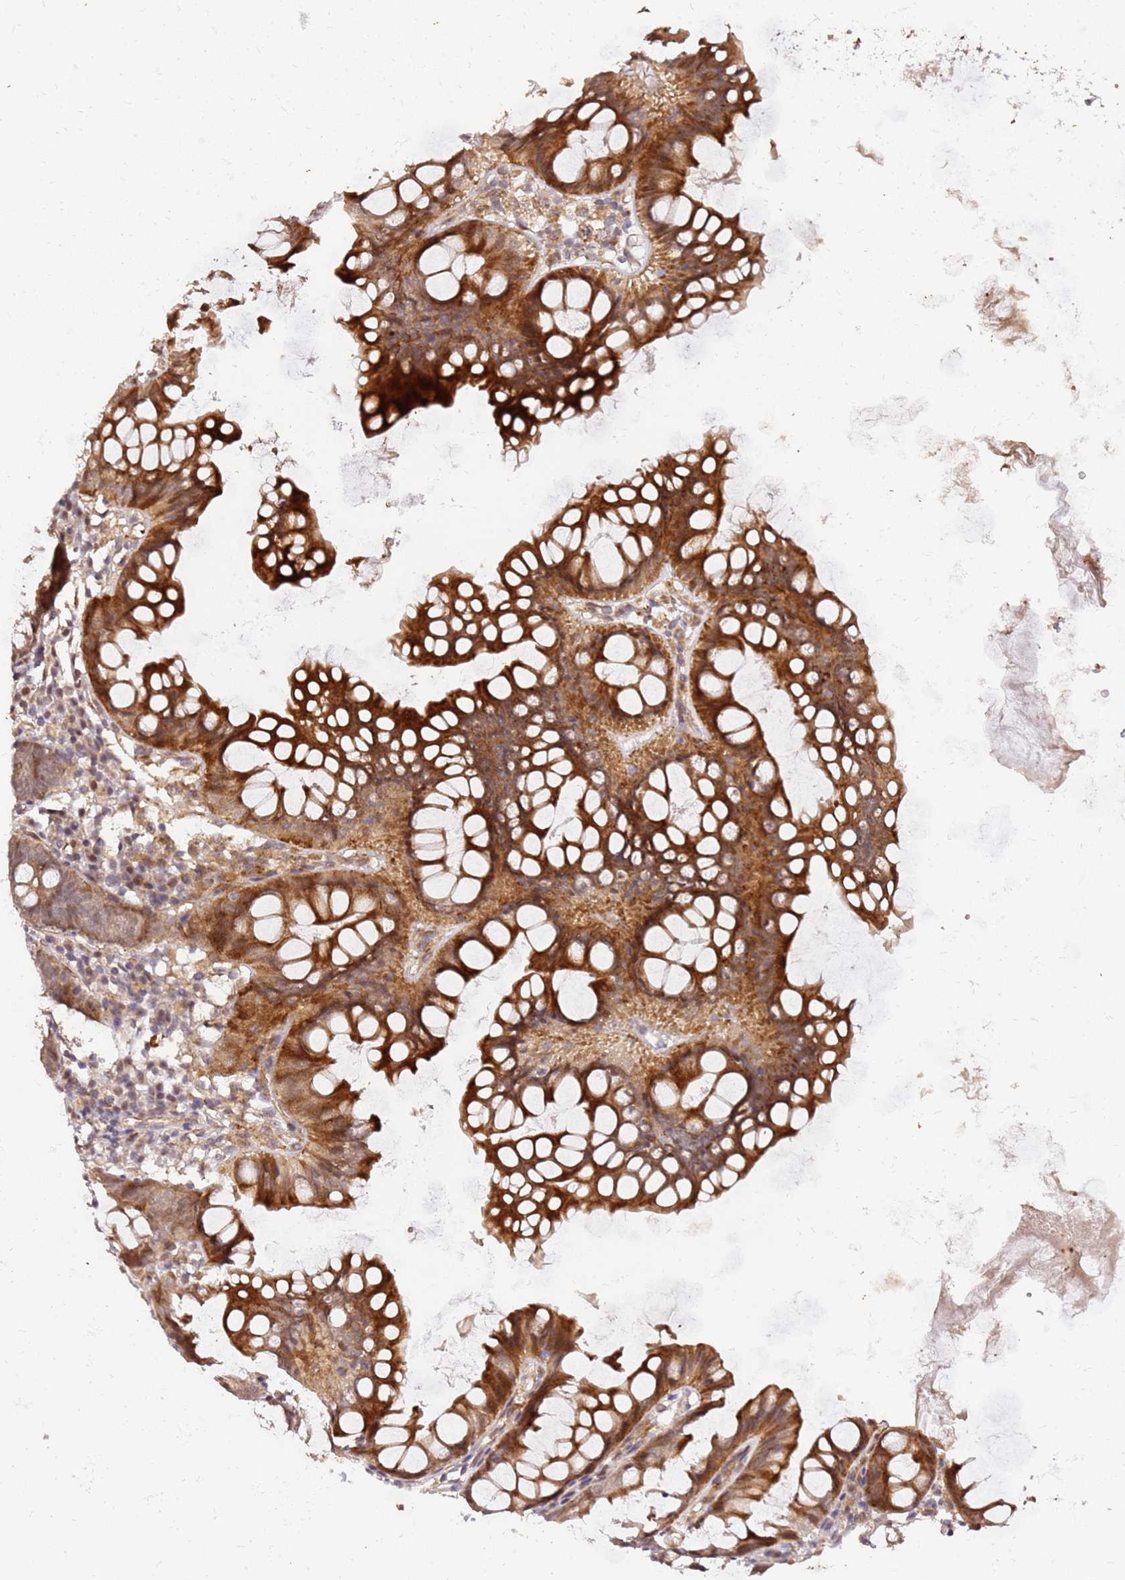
{"staining": {"intensity": "moderate", "quantity": ">75%", "location": "cytoplasmic/membranous"}, "tissue": "colon", "cell_type": "Endothelial cells", "image_type": "normal", "snomed": [{"axis": "morphology", "description": "Normal tissue, NOS"}, {"axis": "topography", "description": "Colon"}], "caption": "This histopathology image exhibits immunohistochemistry (IHC) staining of unremarkable colon, with medium moderate cytoplasmic/membranous positivity in about >75% of endothelial cells.", "gene": "ST18", "patient": {"sex": "female", "age": 84}}